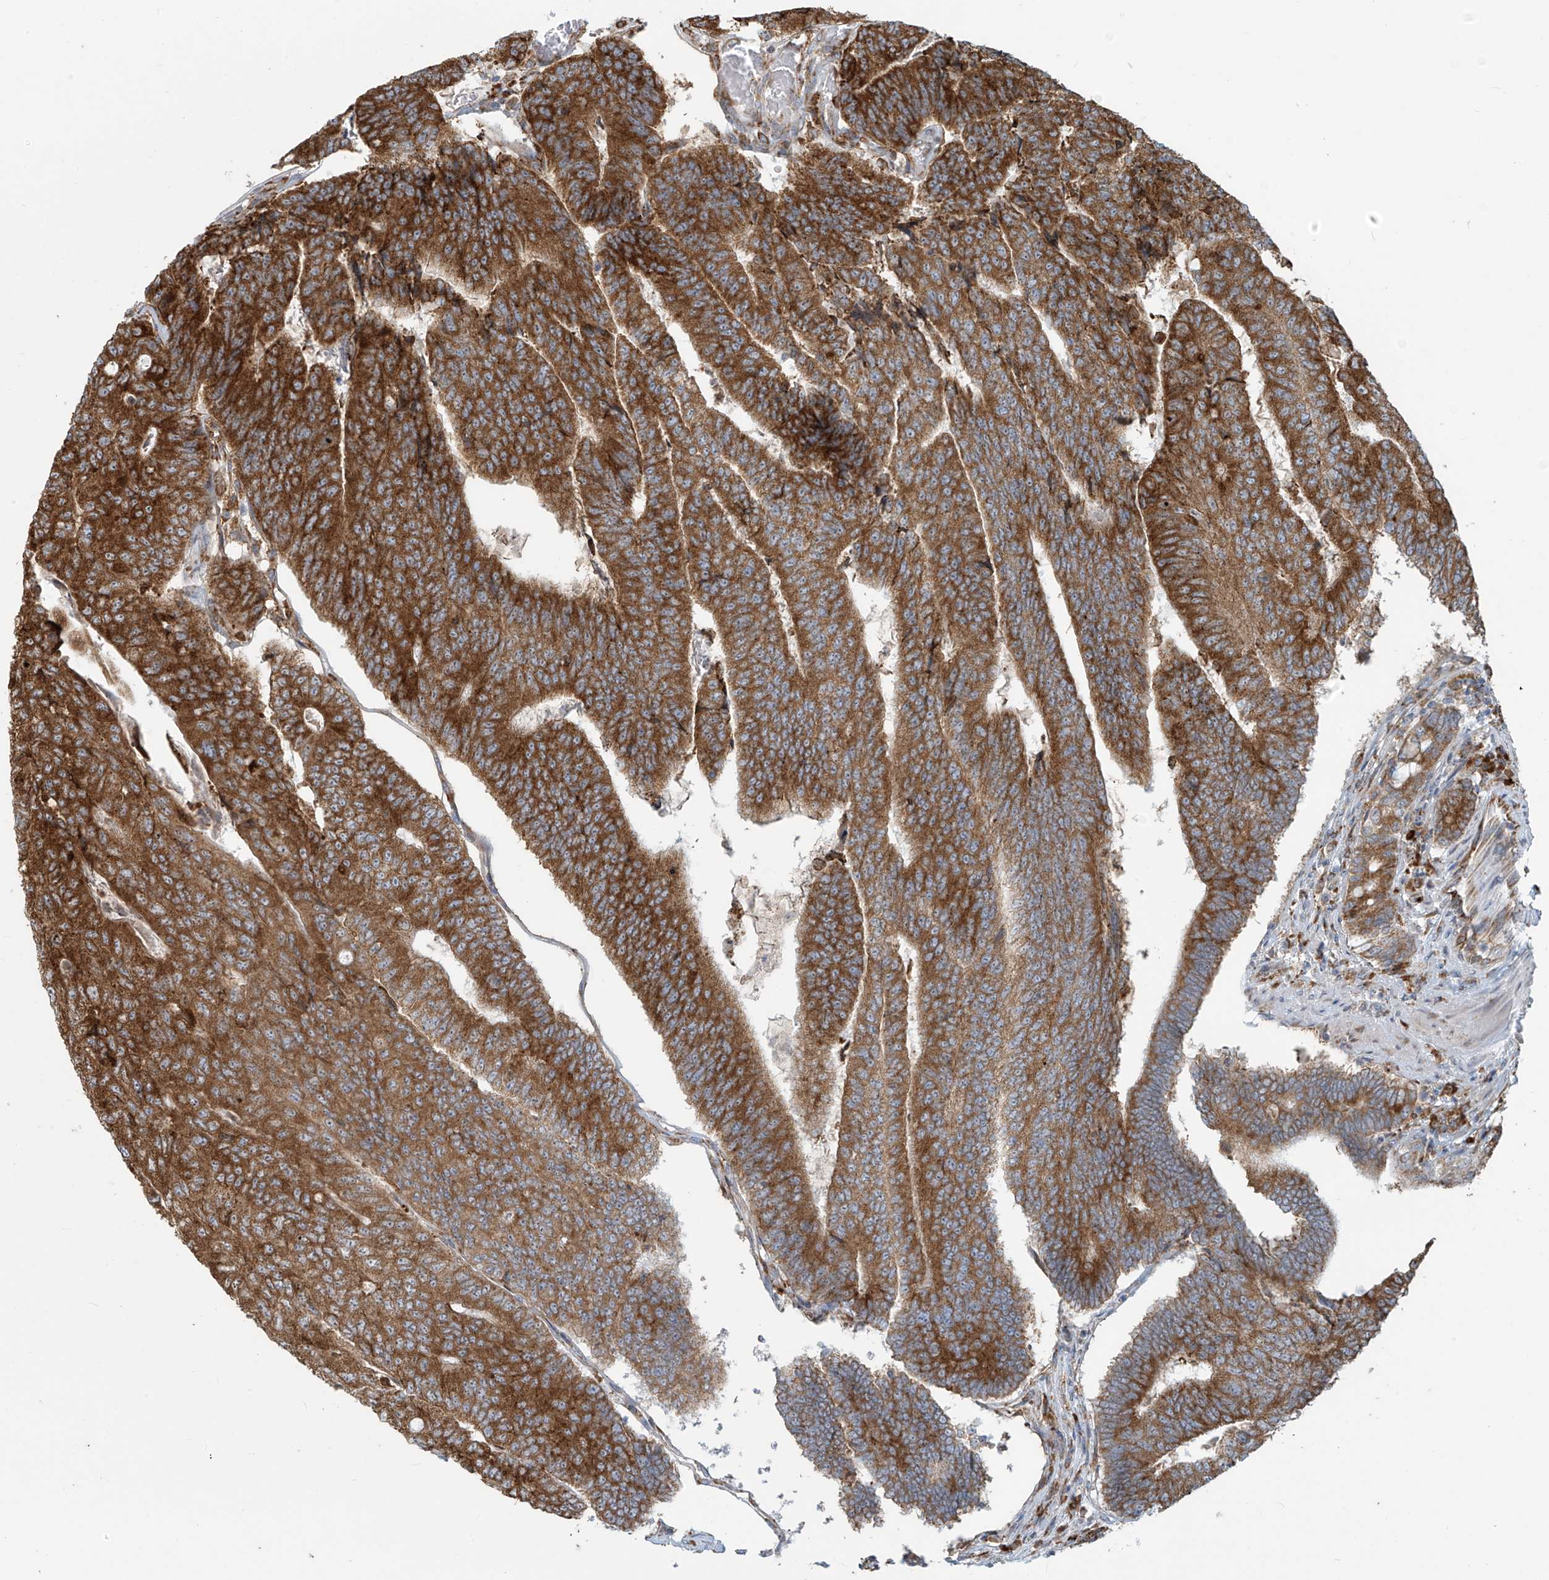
{"staining": {"intensity": "strong", "quantity": ">75%", "location": "cytoplasmic/membranous"}, "tissue": "colorectal cancer", "cell_type": "Tumor cells", "image_type": "cancer", "snomed": [{"axis": "morphology", "description": "Adenocarcinoma, NOS"}, {"axis": "topography", "description": "Colon"}], "caption": "A high amount of strong cytoplasmic/membranous expression is identified in approximately >75% of tumor cells in colorectal cancer tissue. The protein is stained brown, and the nuclei are stained in blue (DAB (3,3'-diaminobenzidine) IHC with brightfield microscopy, high magnification).", "gene": "KATNIP", "patient": {"sex": "female", "age": 67}}